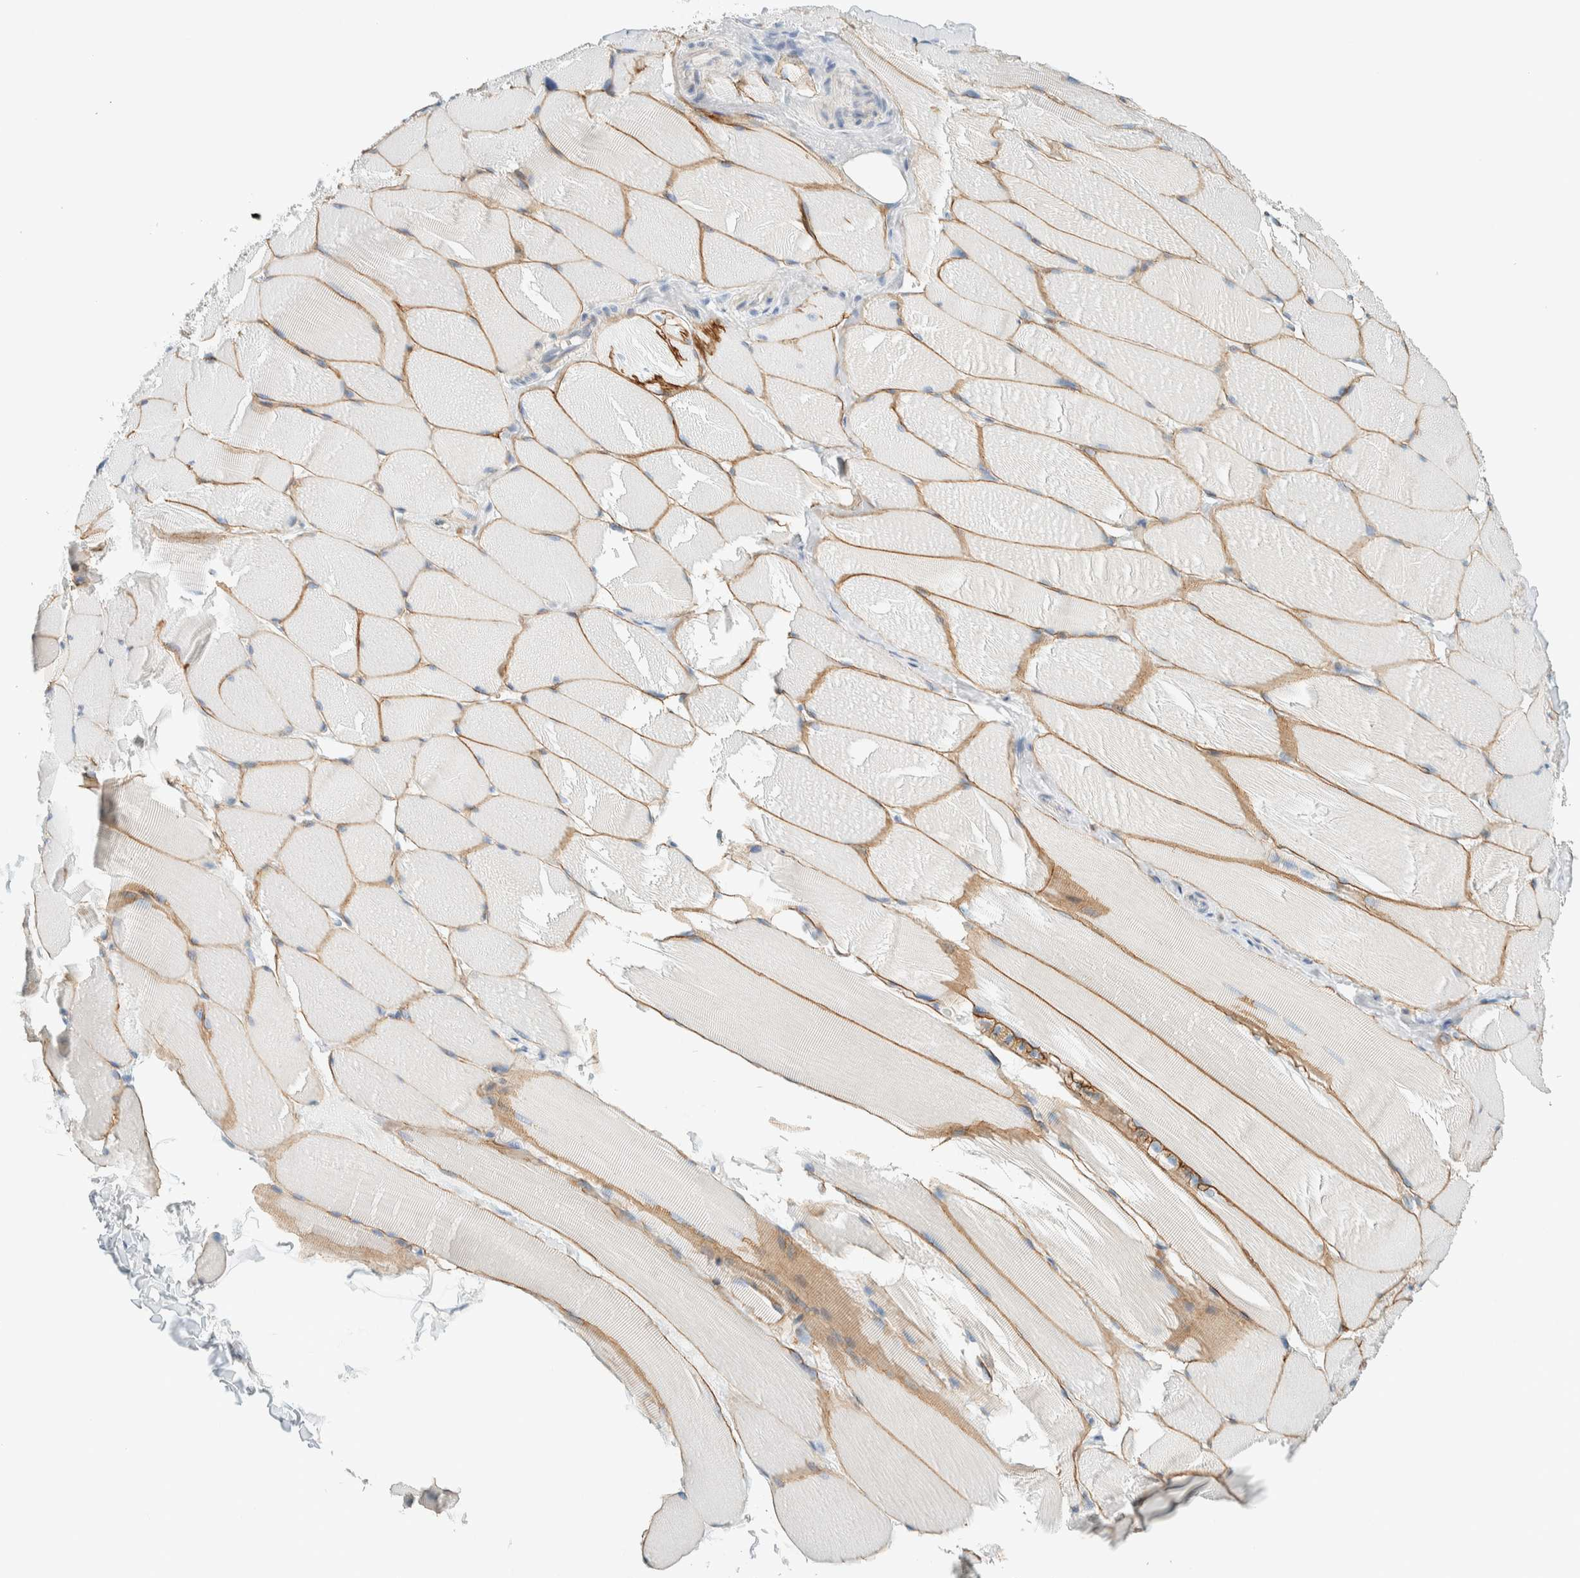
{"staining": {"intensity": "moderate", "quantity": "25%-75%", "location": "cytoplasmic/membranous"}, "tissue": "skeletal muscle", "cell_type": "Myocytes", "image_type": "normal", "snomed": [{"axis": "morphology", "description": "Normal tissue, NOS"}, {"axis": "topography", "description": "Skin"}, {"axis": "topography", "description": "Skeletal muscle"}], "caption": "Immunohistochemistry (DAB (3,3'-diaminobenzidine)) staining of normal human skeletal muscle demonstrates moderate cytoplasmic/membranous protein positivity in about 25%-75% of myocytes. Ihc stains the protein of interest in brown and the nuclei are stained blue.", "gene": "SLFN12", "patient": {"sex": "male", "age": 83}}